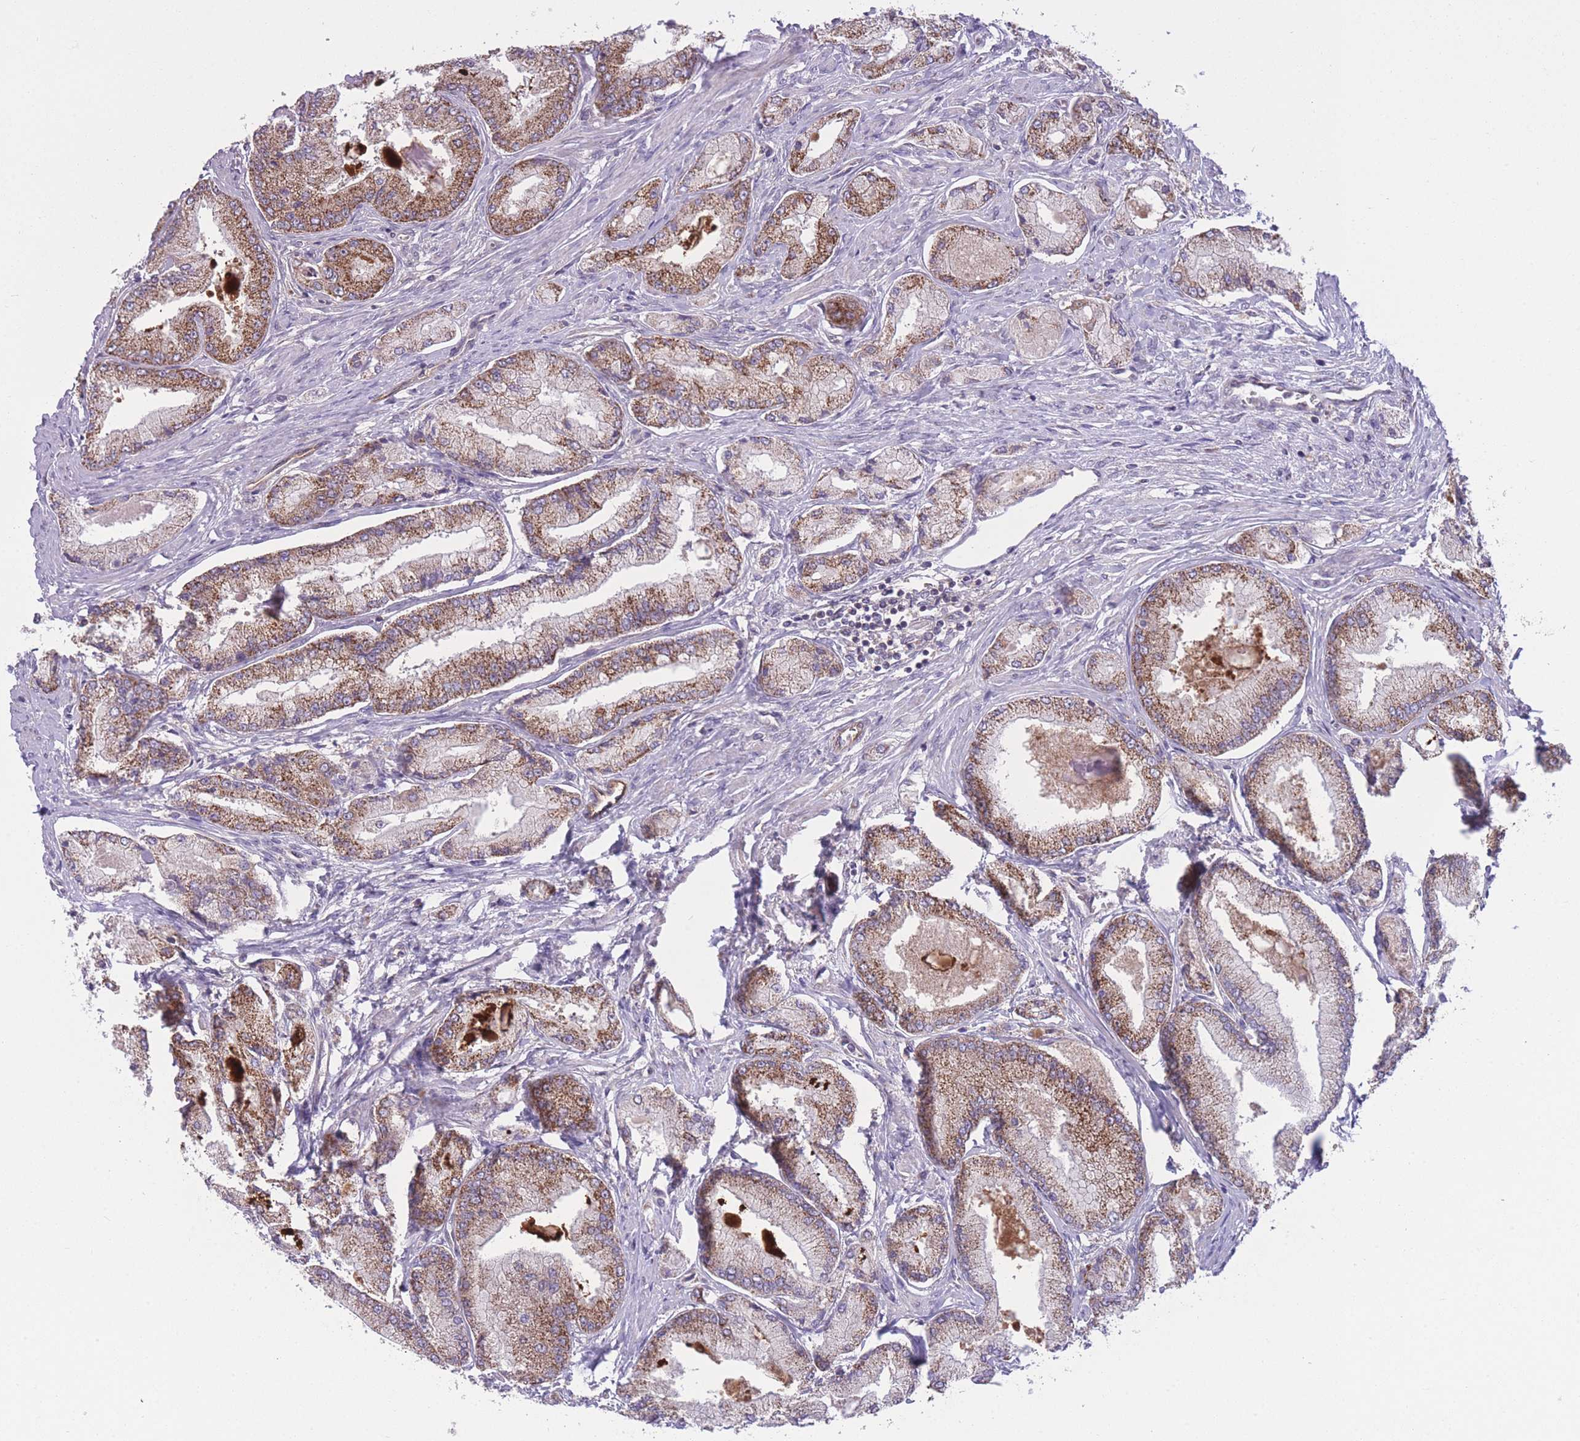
{"staining": {"intensity": "moderate", "quantity": ">75%", "location": "cytoplasmic/membranous"}, "tissue": "prostate cancer", "cell_type": "Tumor cells", "image_type": "cancer", "snomed": [{"axis": "morphology", "description": "Adenocarcinoma, Low grade"}, {"axis": "topography", "description": "Prostate"}], "caption": "There is medium levels of moderate cytoplasmic/membranous staining in tumor cells of prostate cancer, as demonstrated by immunohistochemical staining (brown color).", "gene": "CCT6B", "patient": {"sex": "male", "age": 74}}